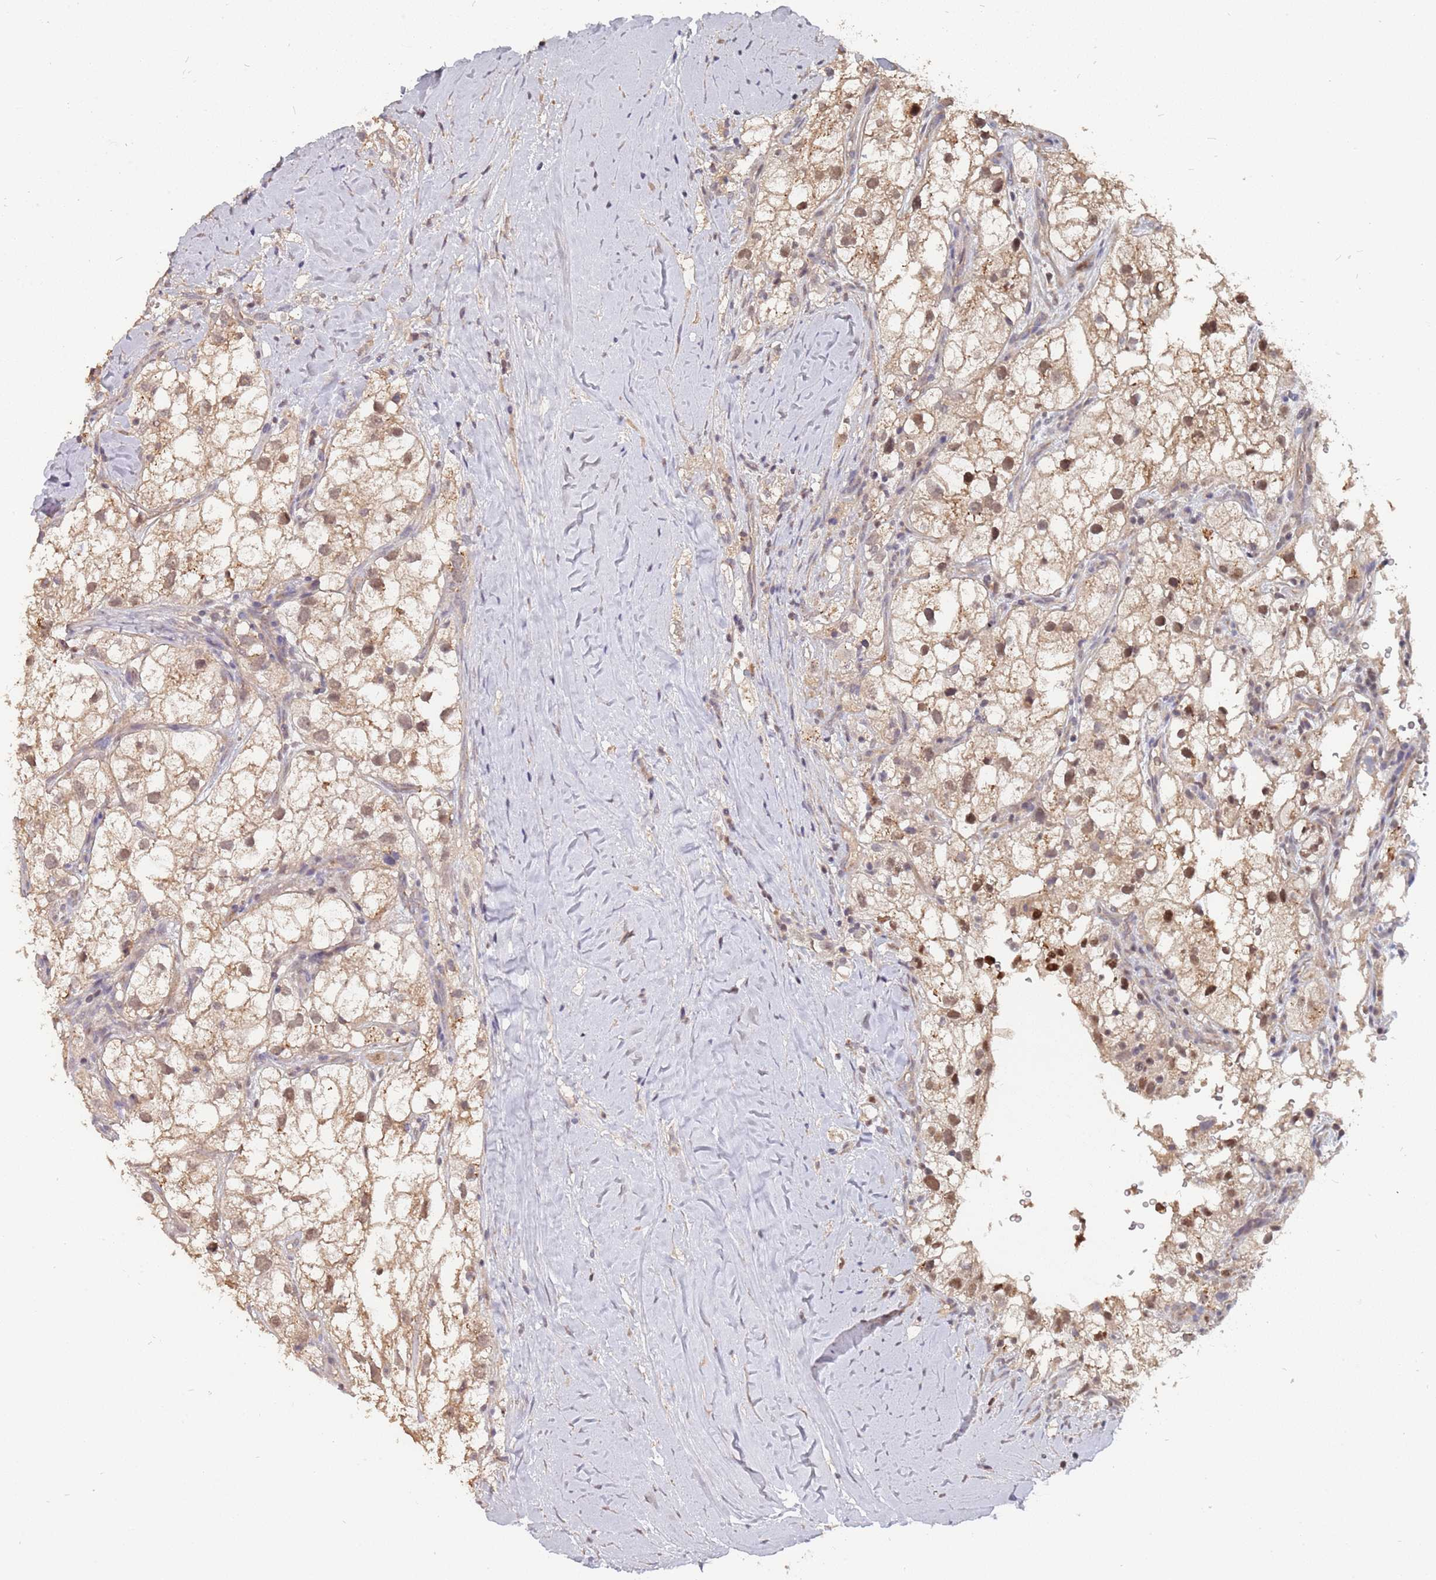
{"staining": {"intensity": "weak", "quantity": ">75%", "location": "cytoplasmic/membranous,nuclear"}, "tissue": "renal cancer", "cell_type": "Tumor cells", "image_type": "cancer", "snomed": [{"axis": "morphology", "description": "Adenocarcinoma, NOS"}, {"axis": "topography", "description": "Kidney"}], "caption": "DAB (3,3'-diaminobenzidine) immunohistochemical staining of adenocarcinoma (renal) reveals weak cytoplasmic/membranous and nuclear protein positivity in approximately >75% of tumor cells.", "gene": "TCEANC2", "patient": {"sex": "male", "age": 59}}